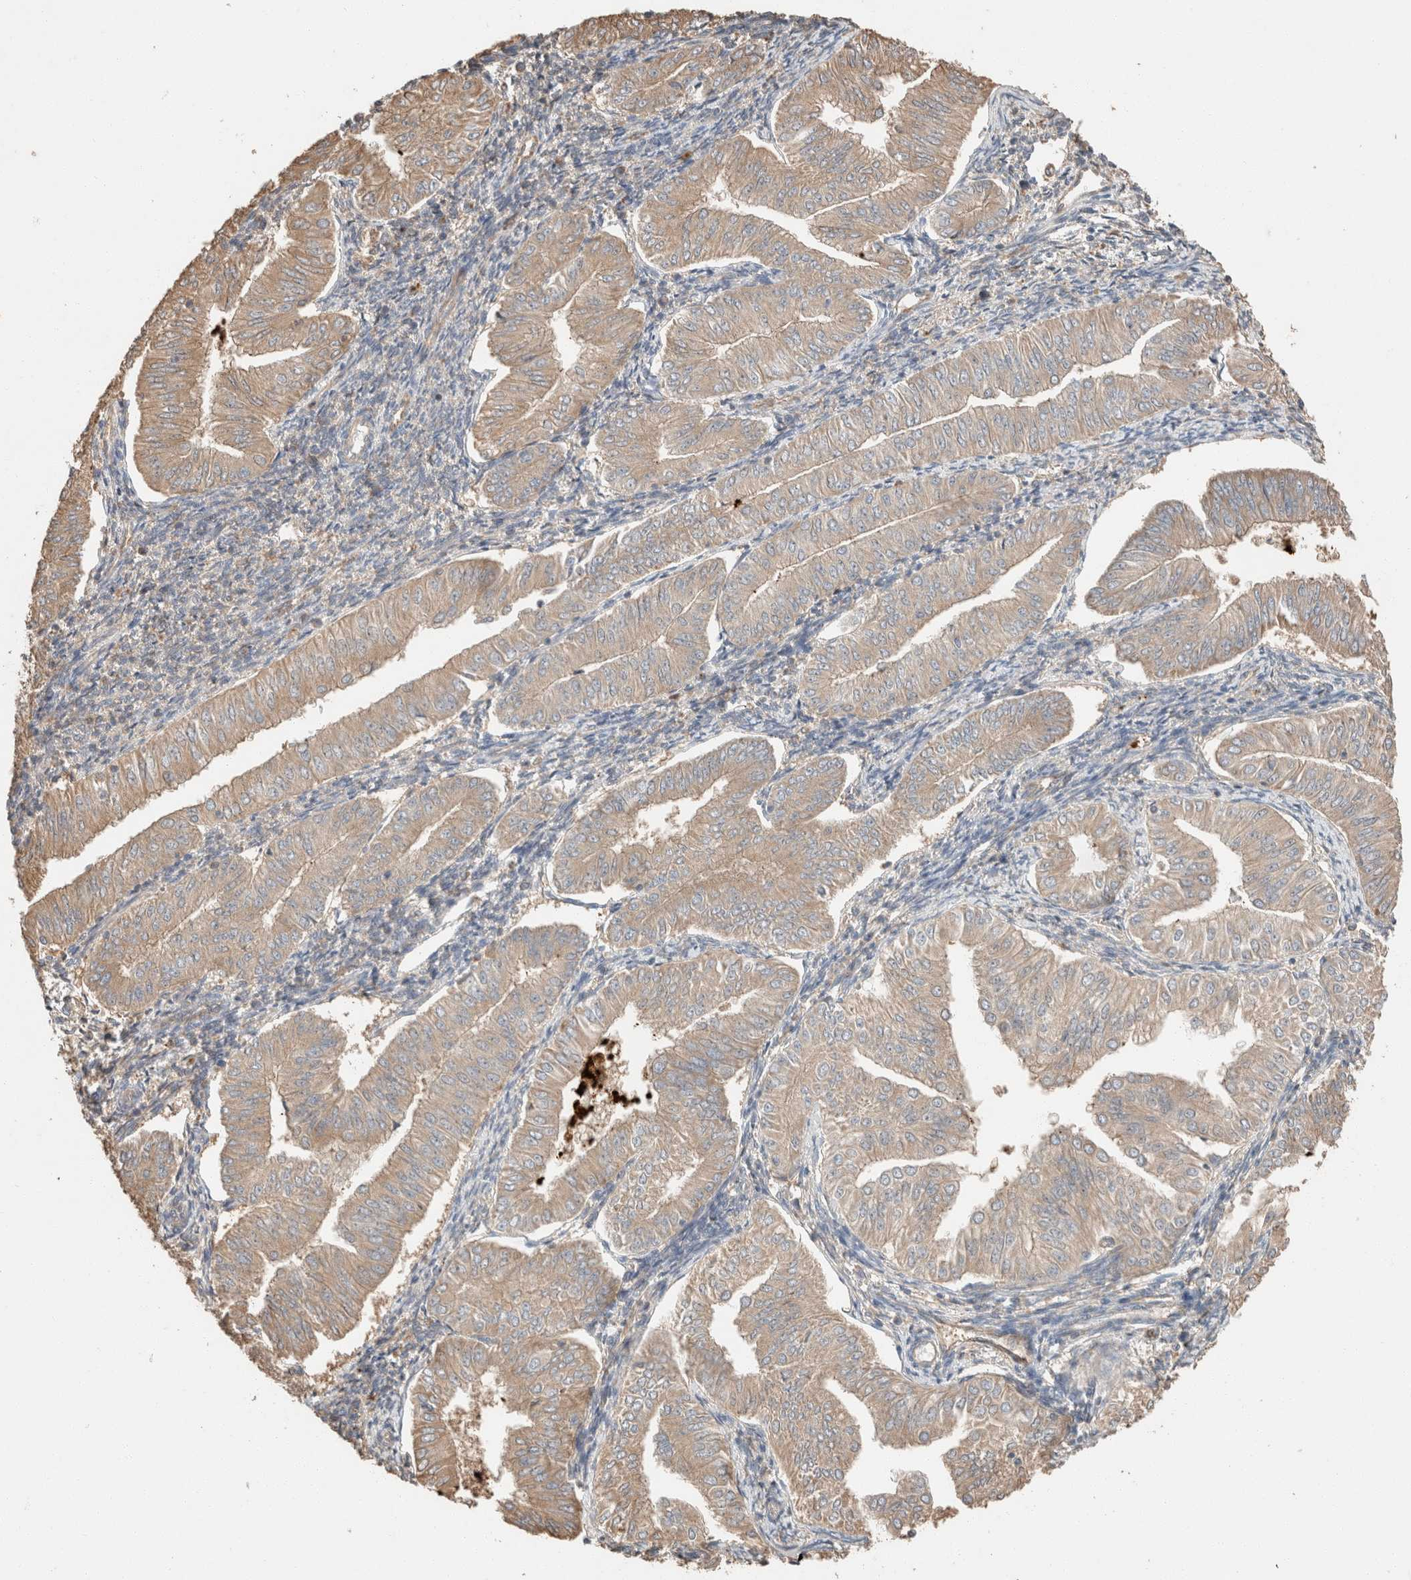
{"staining": {"intensity": "moderate", "quantity": ">75%", "location": "cytoplasmic/membranous"}, "tissue": "endometrial cancer", "cell_type": "Tumor cells", "image_type": "cancer", "snomed": [{"axis": "morphology", "description": "Normal tissue, NOS"}, {"axis": "morphology", "description": "Adenocarcinoma, NOS"}, {"axis": "topography", "description": "Endometrium"}], "caption": "Tumor cells exhibit moderate cytoplasmic/membranous staining in about >75% of cells in endometrial cancer. The staining was performed using DAB, with brown indicating positive protein expression. Nuclei are stained blue with hematoxylin.", "gene": "TUBD1", "patient": {"sex": "female", "age": 53}}